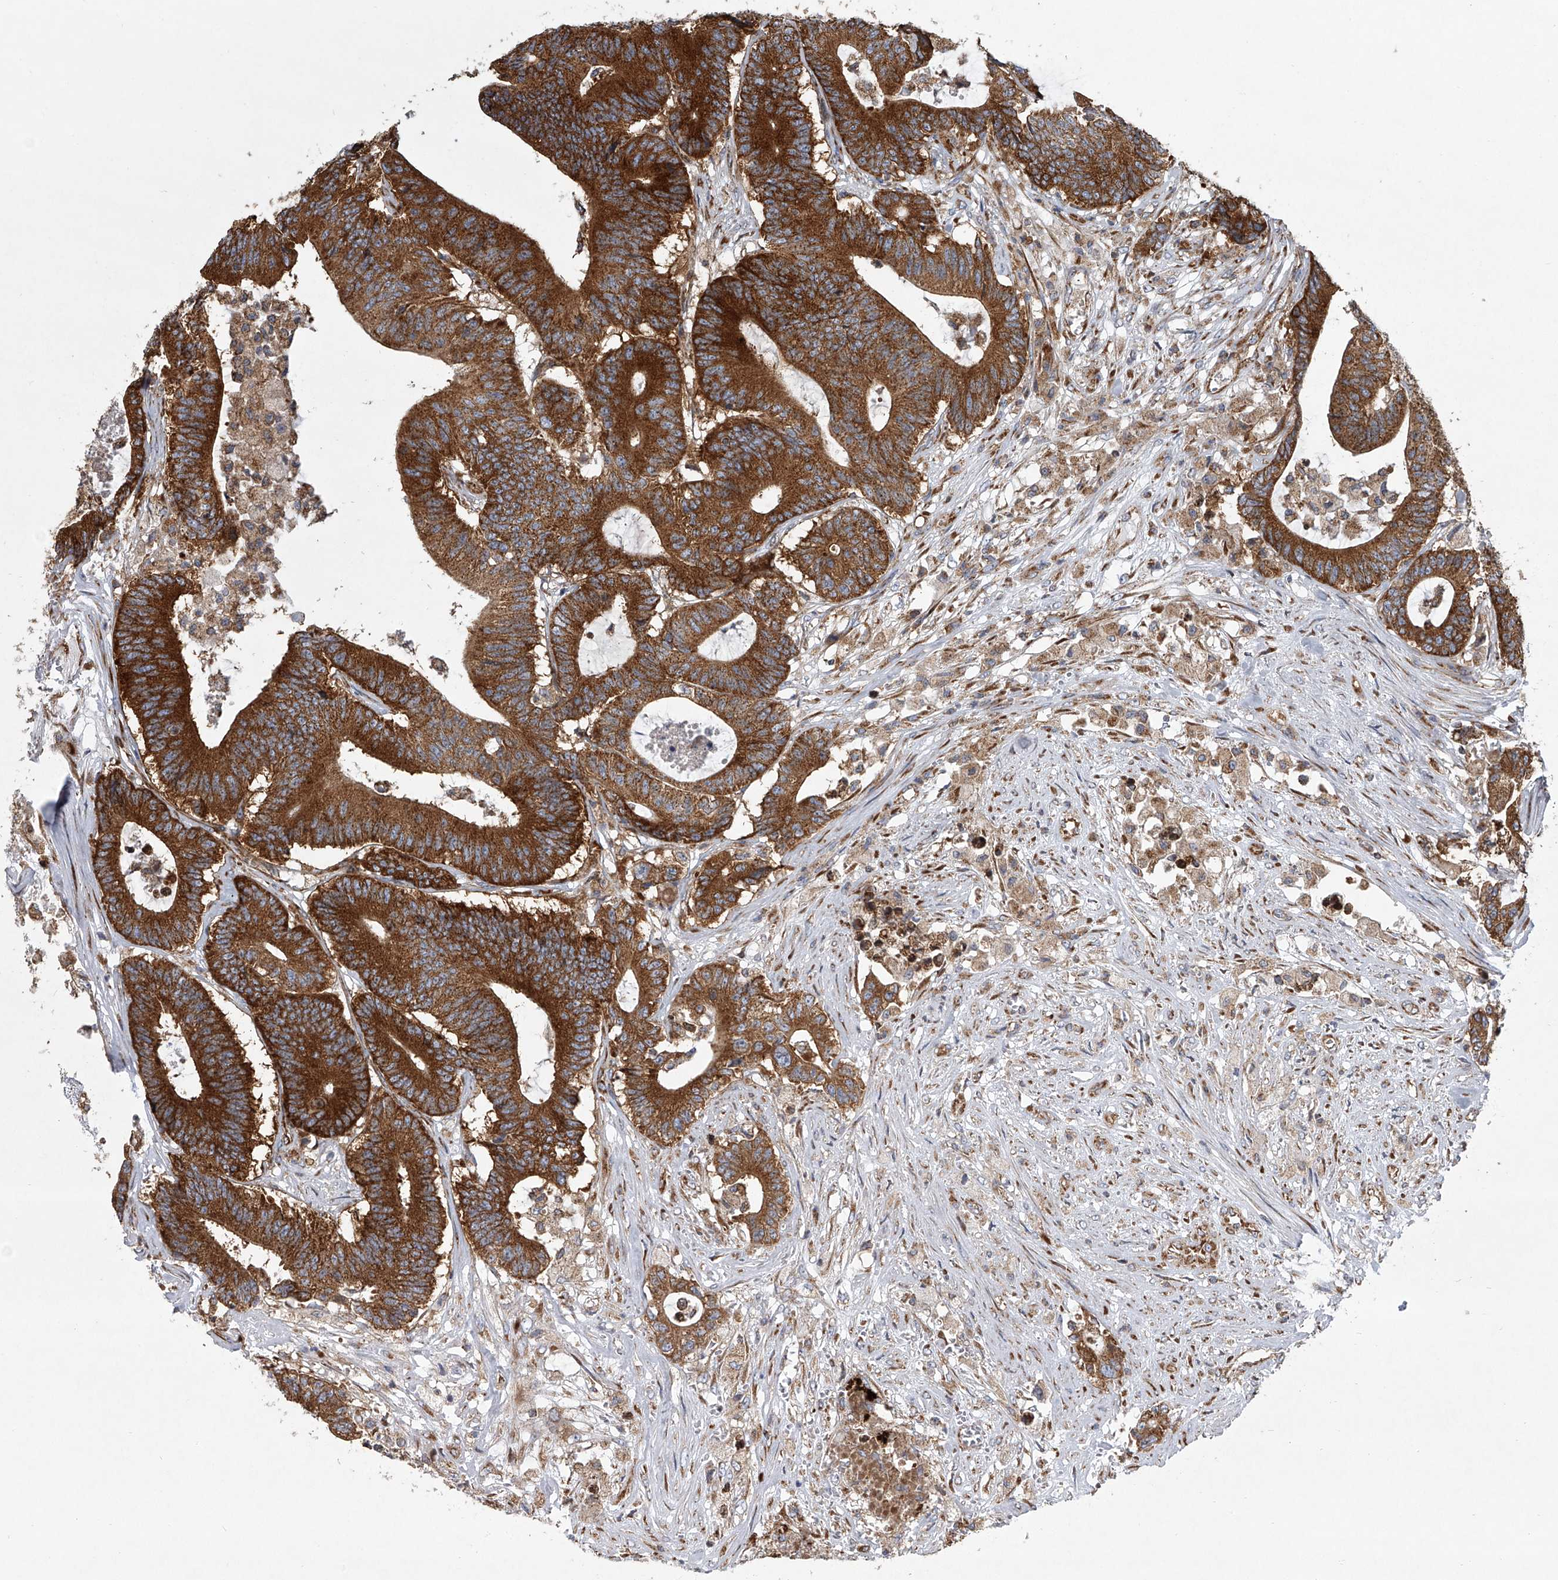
{"staining": {"intensity": "strong", "quantity": ">75%", "location": "cytoplasmic/membranous"}, "tissue": "colorectal cancer", "cell_type": "Tumor cells", "image_type": "cancer", "snomed": [{"axis": "morphology", "description": "Adenocarcinoma, NOS"}, {"axis": "topography", "description": "Colon"}], "caption": "Human colorectal cancer (adenocarcinoma) stained with a protein marker demonstrates strong staining in tumor cells.", "gene": "ZC3H15", "patient": {"sex": "female", "age": 84}}